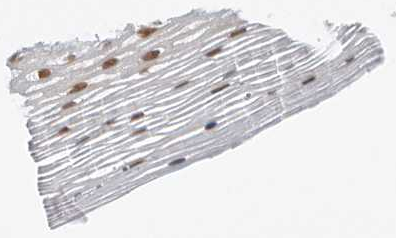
{"staining": {"intensity": "moderate", "quantity": ">75%", "location": "nuclear"}, "tissue": "vagina", "cell_type": "Squamous epithelial cells", "image_type": "normal", "snomed": [{"axis": "morphology", "description": "Normal tissue, NOS"}, {"axis": "topography", "description": "Vagina"}], "caption": "Immunohistochemical staining of normal human vagina shows >75% levels of moderate nuclear protein expression in approximately >75% of squamous epithelial cells. (DAB = brown stain, brightfield microscopy at high magnification).", "gene": "RCC1", "patient": {"sex": "female", "age": 32}}